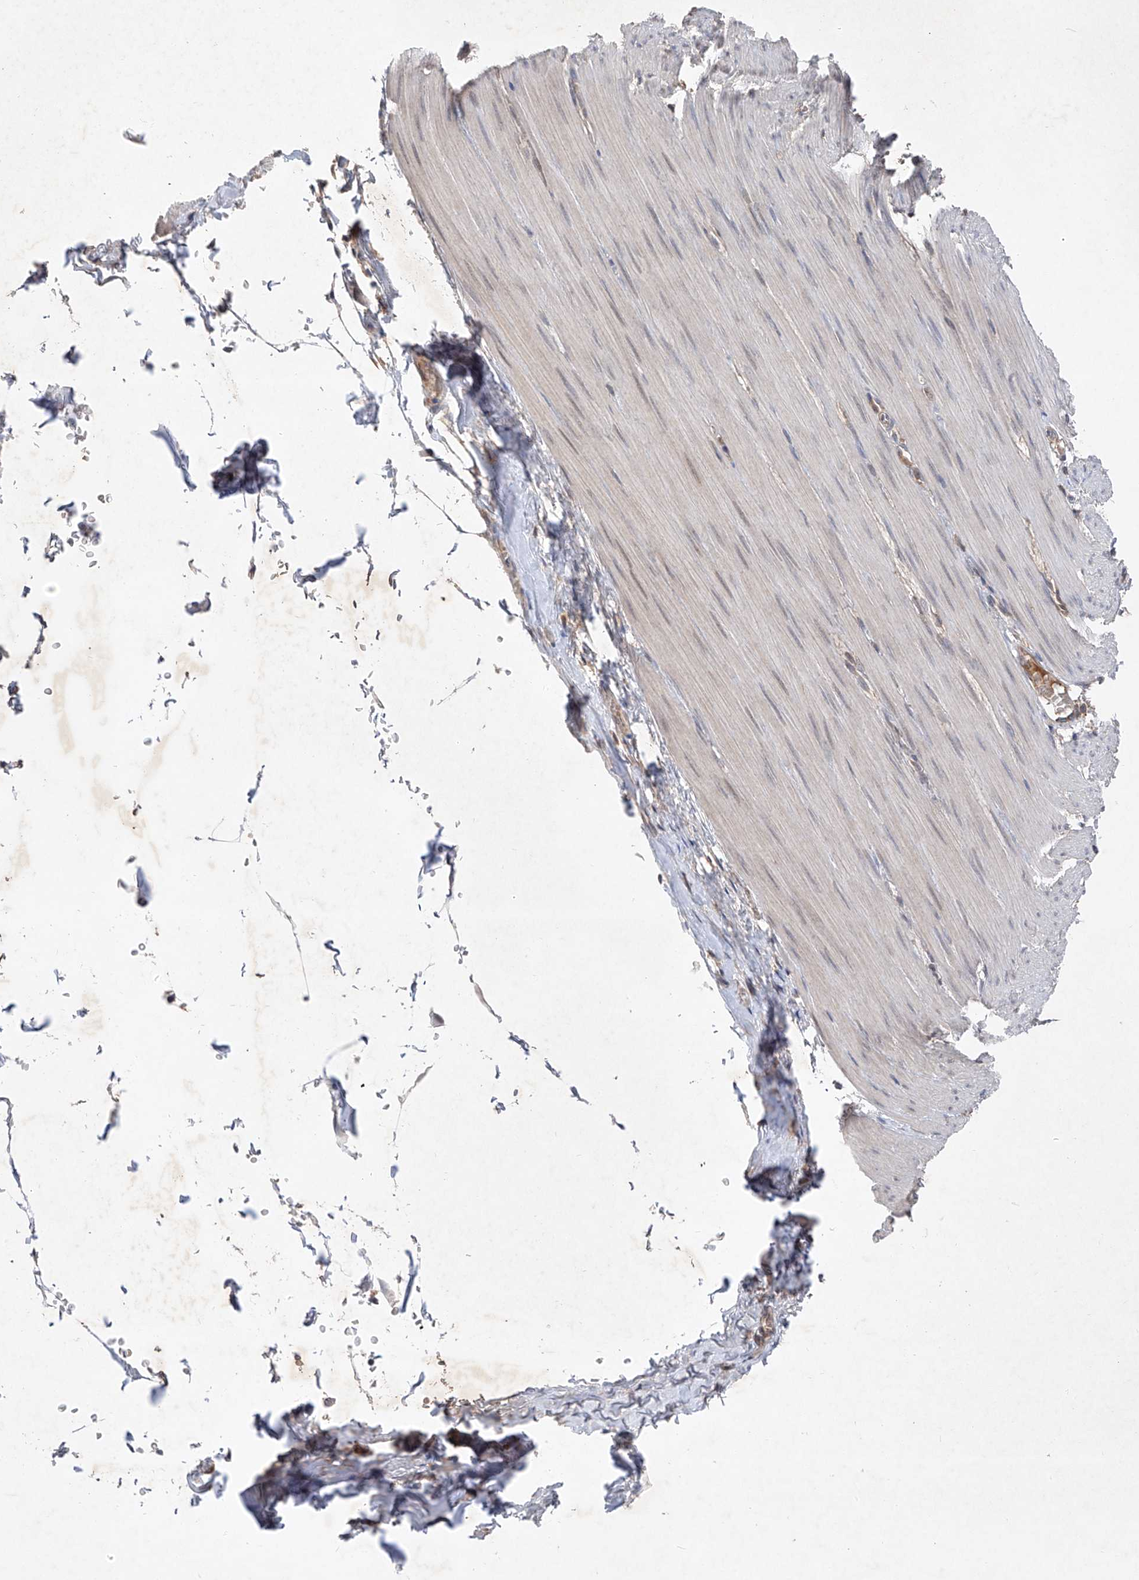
{"staining": {"intensity": "negative", "quantity": "none", "location": "none"}, "tissue": "smooth muscle", "cell_type": "Smooth muscle cells", "image_type": "normal", "snomed": [{"axis": "morphology", "description": "Normal tissue, NOS"}, {"axis": "morphology", "description": "Adenocarcinoma, NOS"}, {"axis": "topography", "description": "Colon"}, {"axis": "topography", "description": "Peripheral nerve tissue"}], "caption": "Immunohistochemistry (IHC) micrograph of benign human smooth muscle stained for a protein (brown), which shows no positivity in smooth muscle cells. (Stains: DAB immunohistochemistry with hematoxylin counter stain, Microscopy: brightfield microscopy at high magnification).", "gene": "FAM135A", "patient": {"sex": "male", "age": 14}}